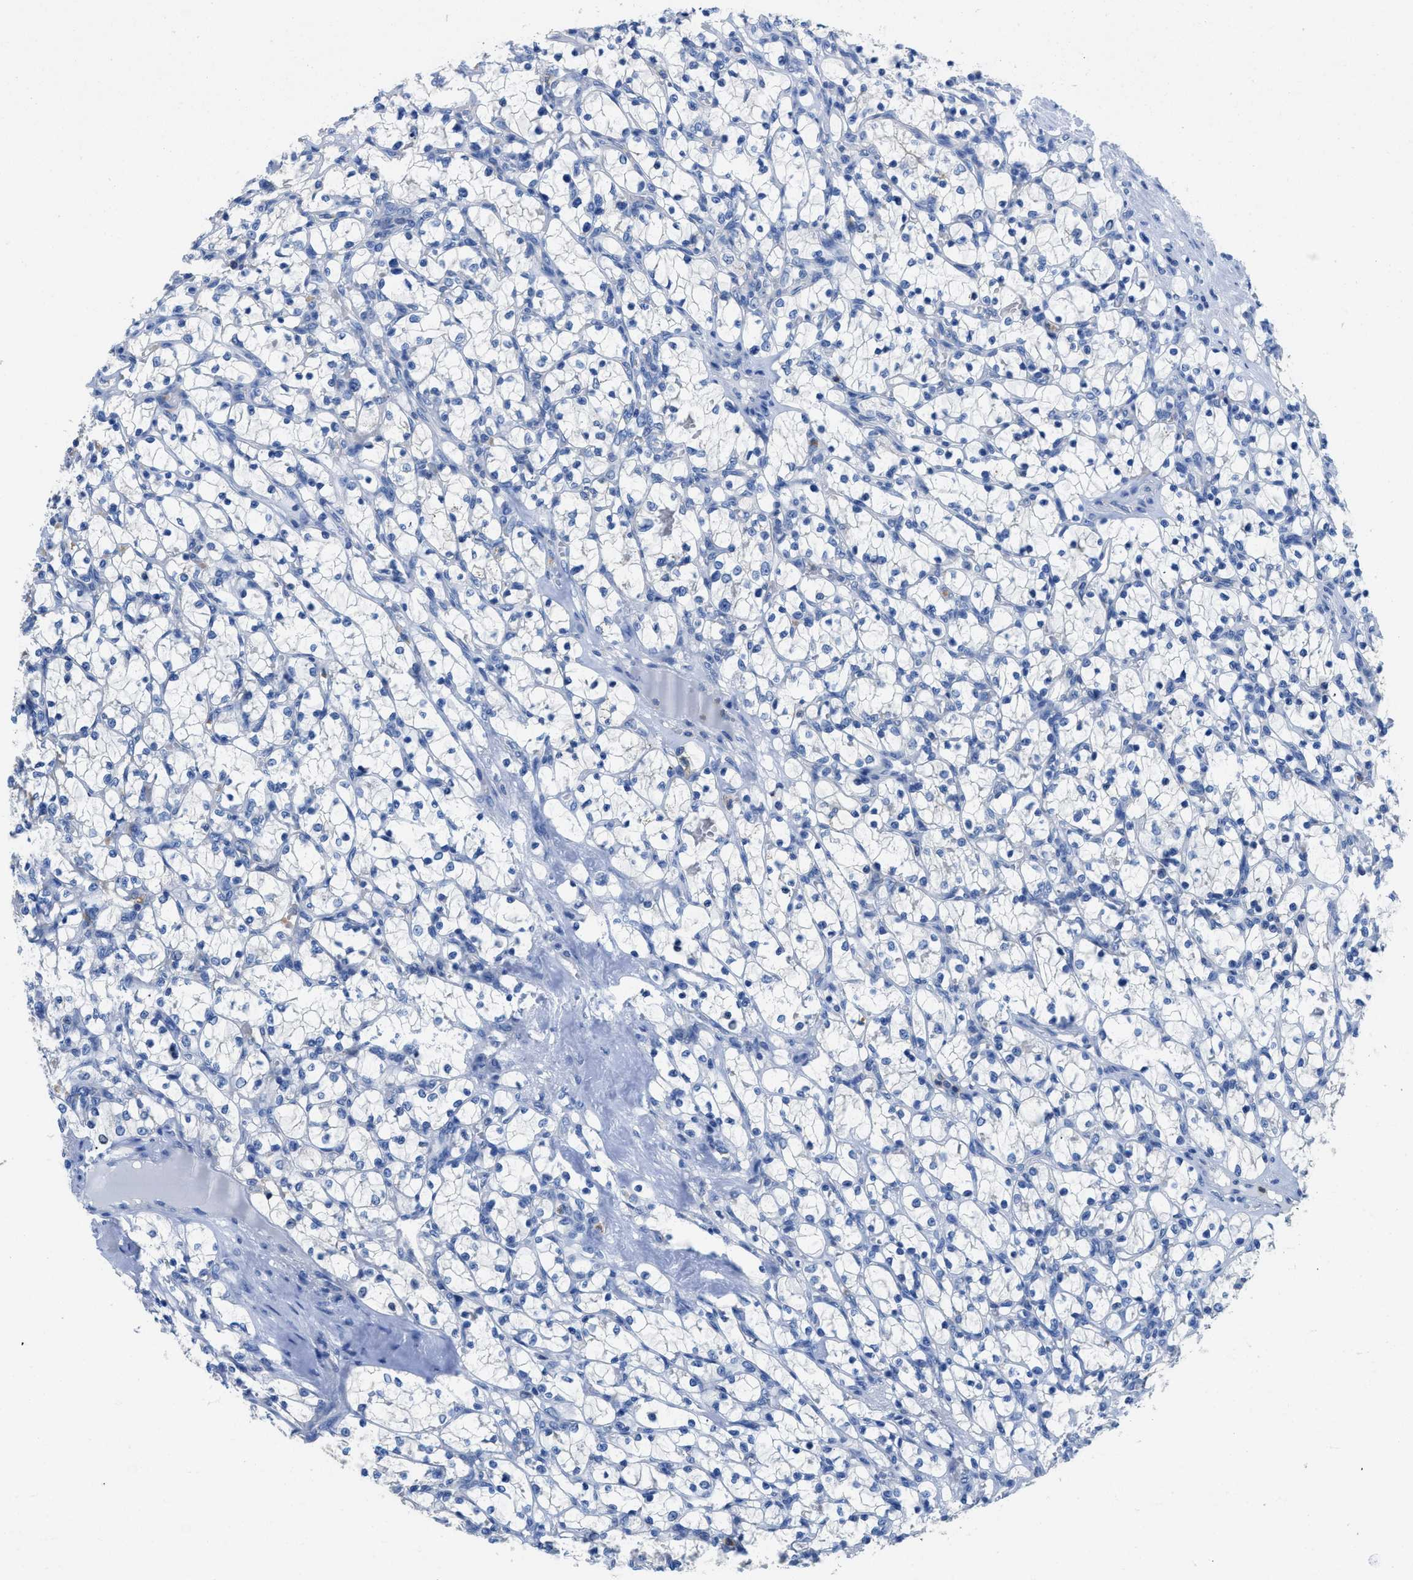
{"staining": {"intensity": "negative", "quantity": "none", "location": "none"}, "tissue": "renal cancer", "cell_type": "Tumor cells", "image_type": "cancer", "snomed": [{"axis": "morphology", "description": "Adenocarcinoma, NOS"}, {"axis": "topography", "description": "Kidney"}], "caption": "This is an immunohistochemistry (IHC) micrograph of human adenocarcinoma (renal). There is no staining in tumor cells.", "gene": "NEB", "patient": {"sex": "female", "age": 69}}